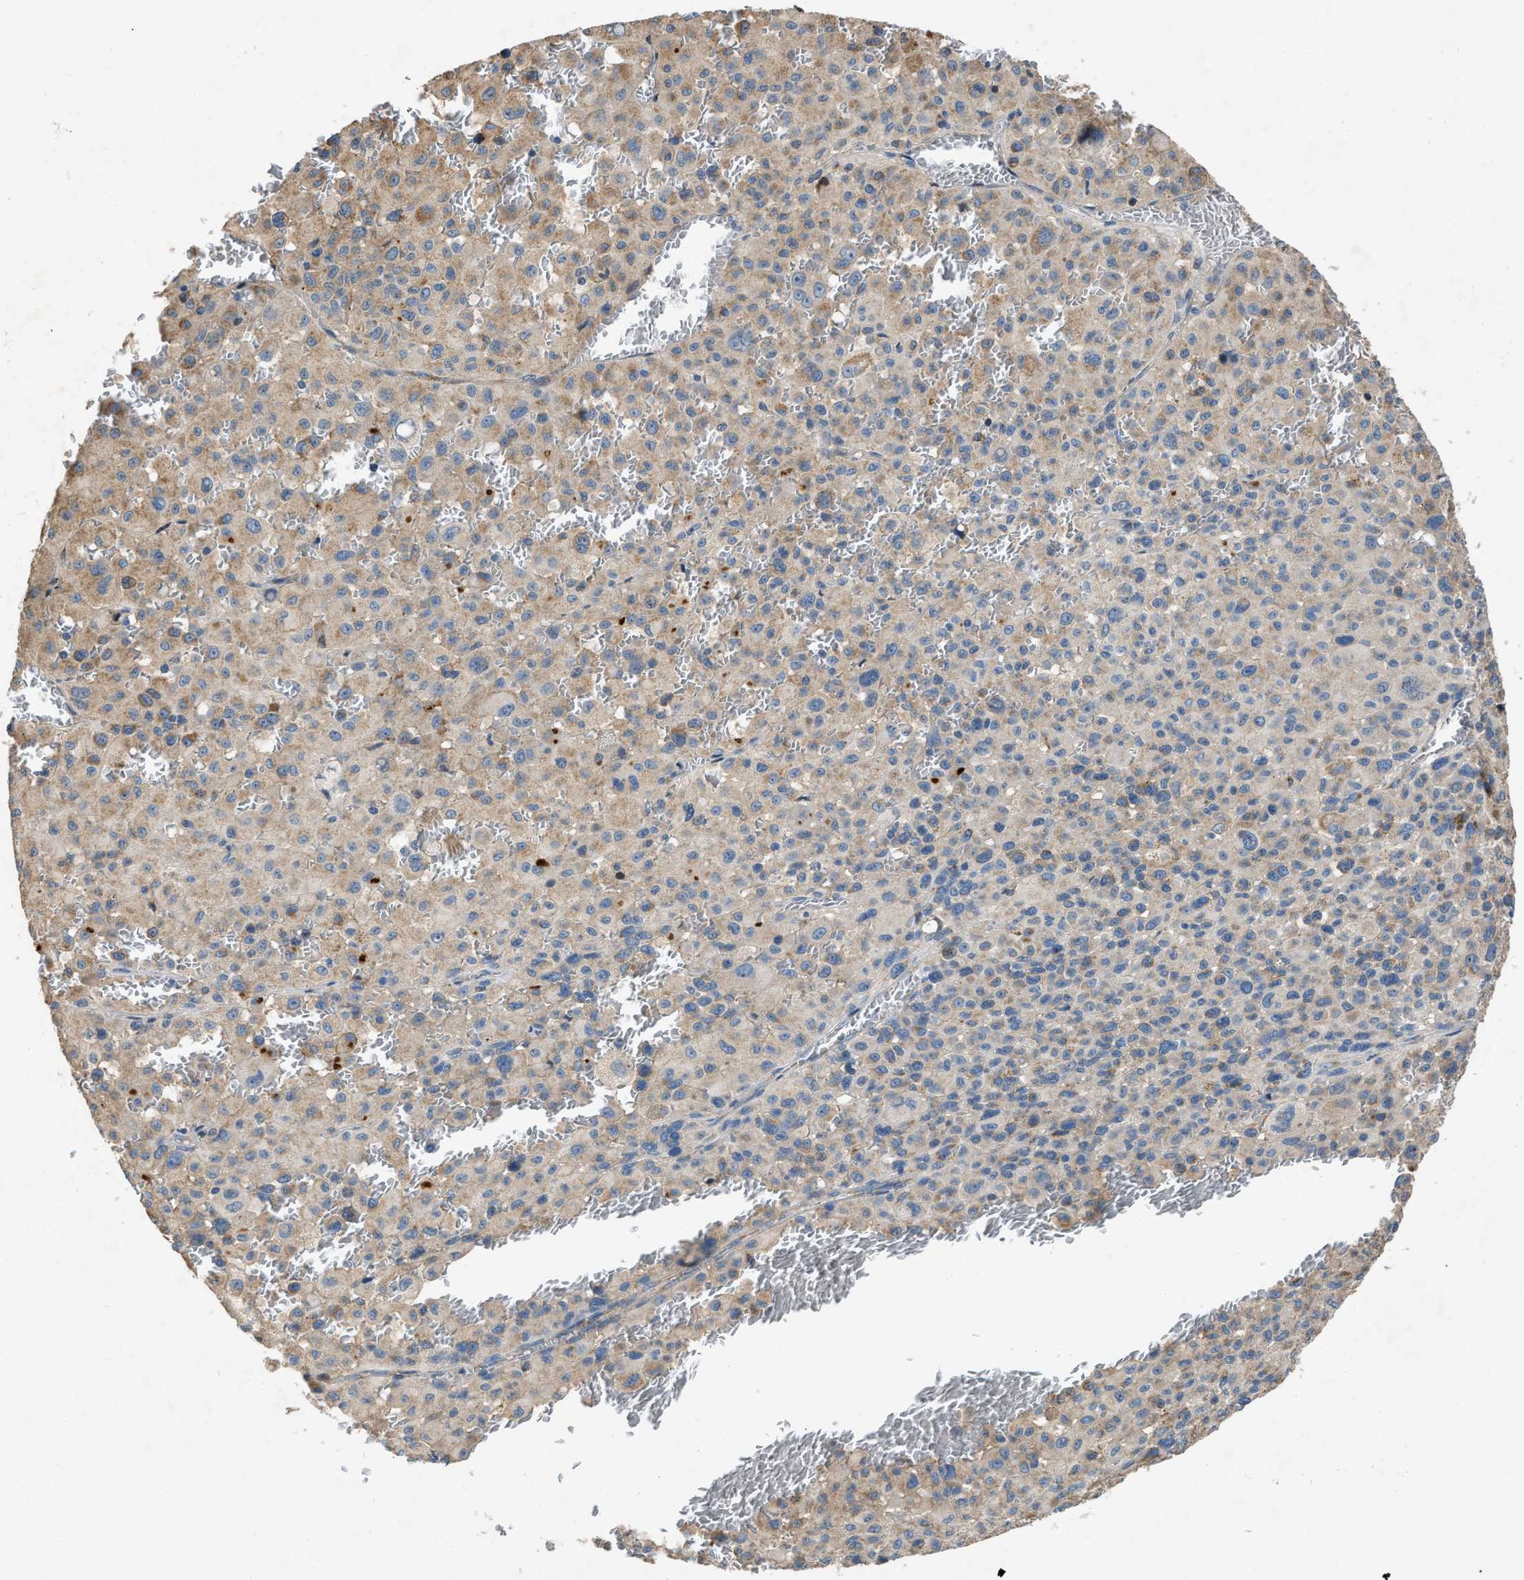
{"staining": {"intensity": "weak", "quantity": ">75%", "location": "cytoplasmic/membranous"}, "tissue": "melanoma", "cell_type": "Tumor cells", "image_type": "cancer", "snomed": [{"axis": "morphology", "description": "Malignant melanoma, Metastatic site"}, {"axis": "topography", "description": "Skin"}], "caption": "High-power microscopy captured an immunohistochemistry (IHC) micrograph of malignant melanoma (metastatic site), revealing weak cytoplasmic/membranous positivity in about >75% of tumor cells.", "gene": "TMEM150A", "patient": {"sex": "female", "age": 74}}